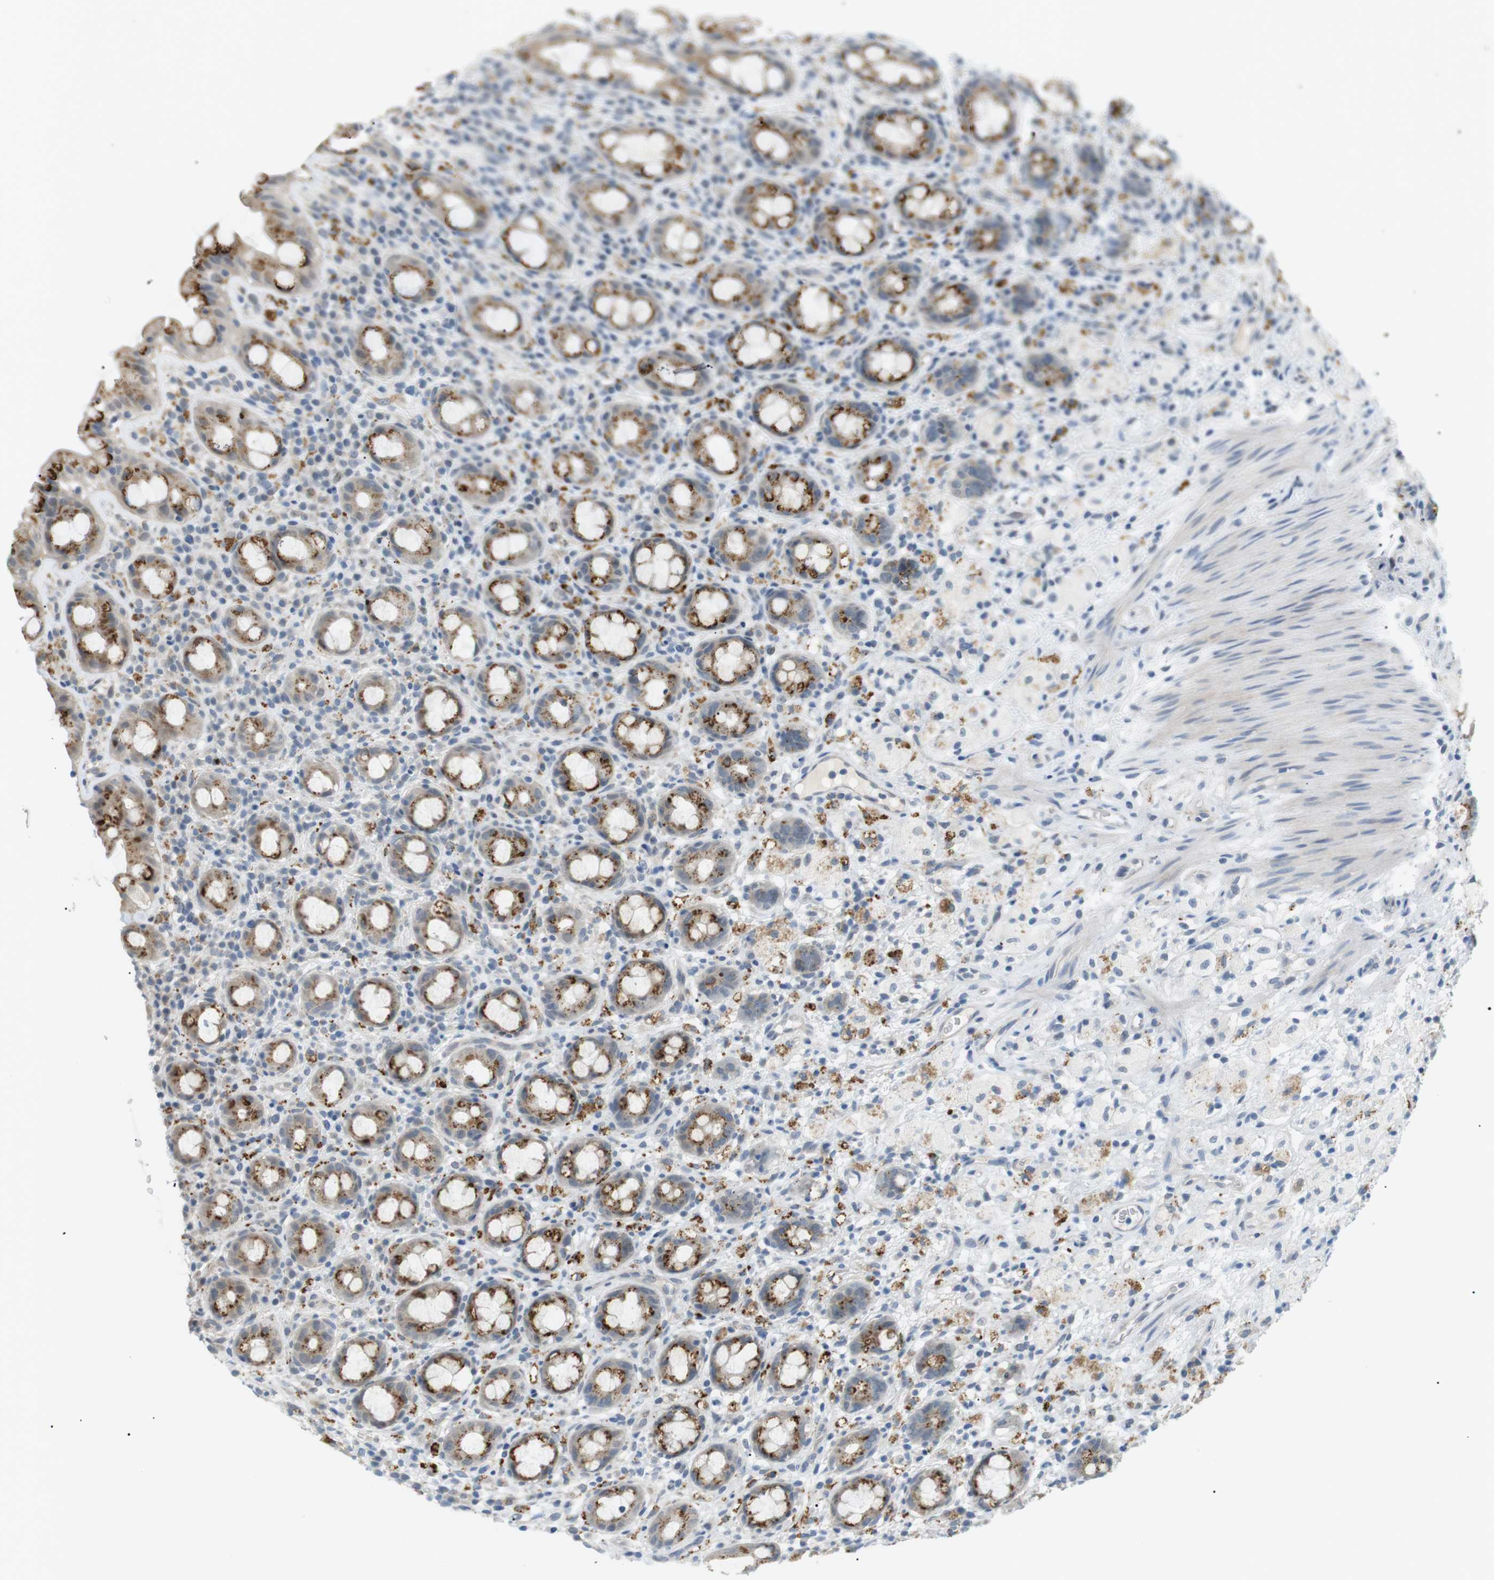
{"staining": {"intensity": "moderate", "quantity": ">75%", "location": "cytoplasmic/membranous"}, "tissue": "rectum", "cell_type": "Glandular cells", "image_type": "normal", "snomed": [{"axis": "morphology", "description": "Normal tissue, NOS"}, {"axis": "topography", "description": "Rectum"}], "caption": "Immunohistochemistry (IHC) micrograph of benign rectum: human rectum stained using immunohistochemistry (IHC) exhibits medium levels of moderate protein expression localized specifically in the cytoplasmic/membranous of glandular cells, appearing as a cytoplasmic/membranous brown color.", "gene": "B4GALNT2", "patient": {"sex": "male", "age": 44}}